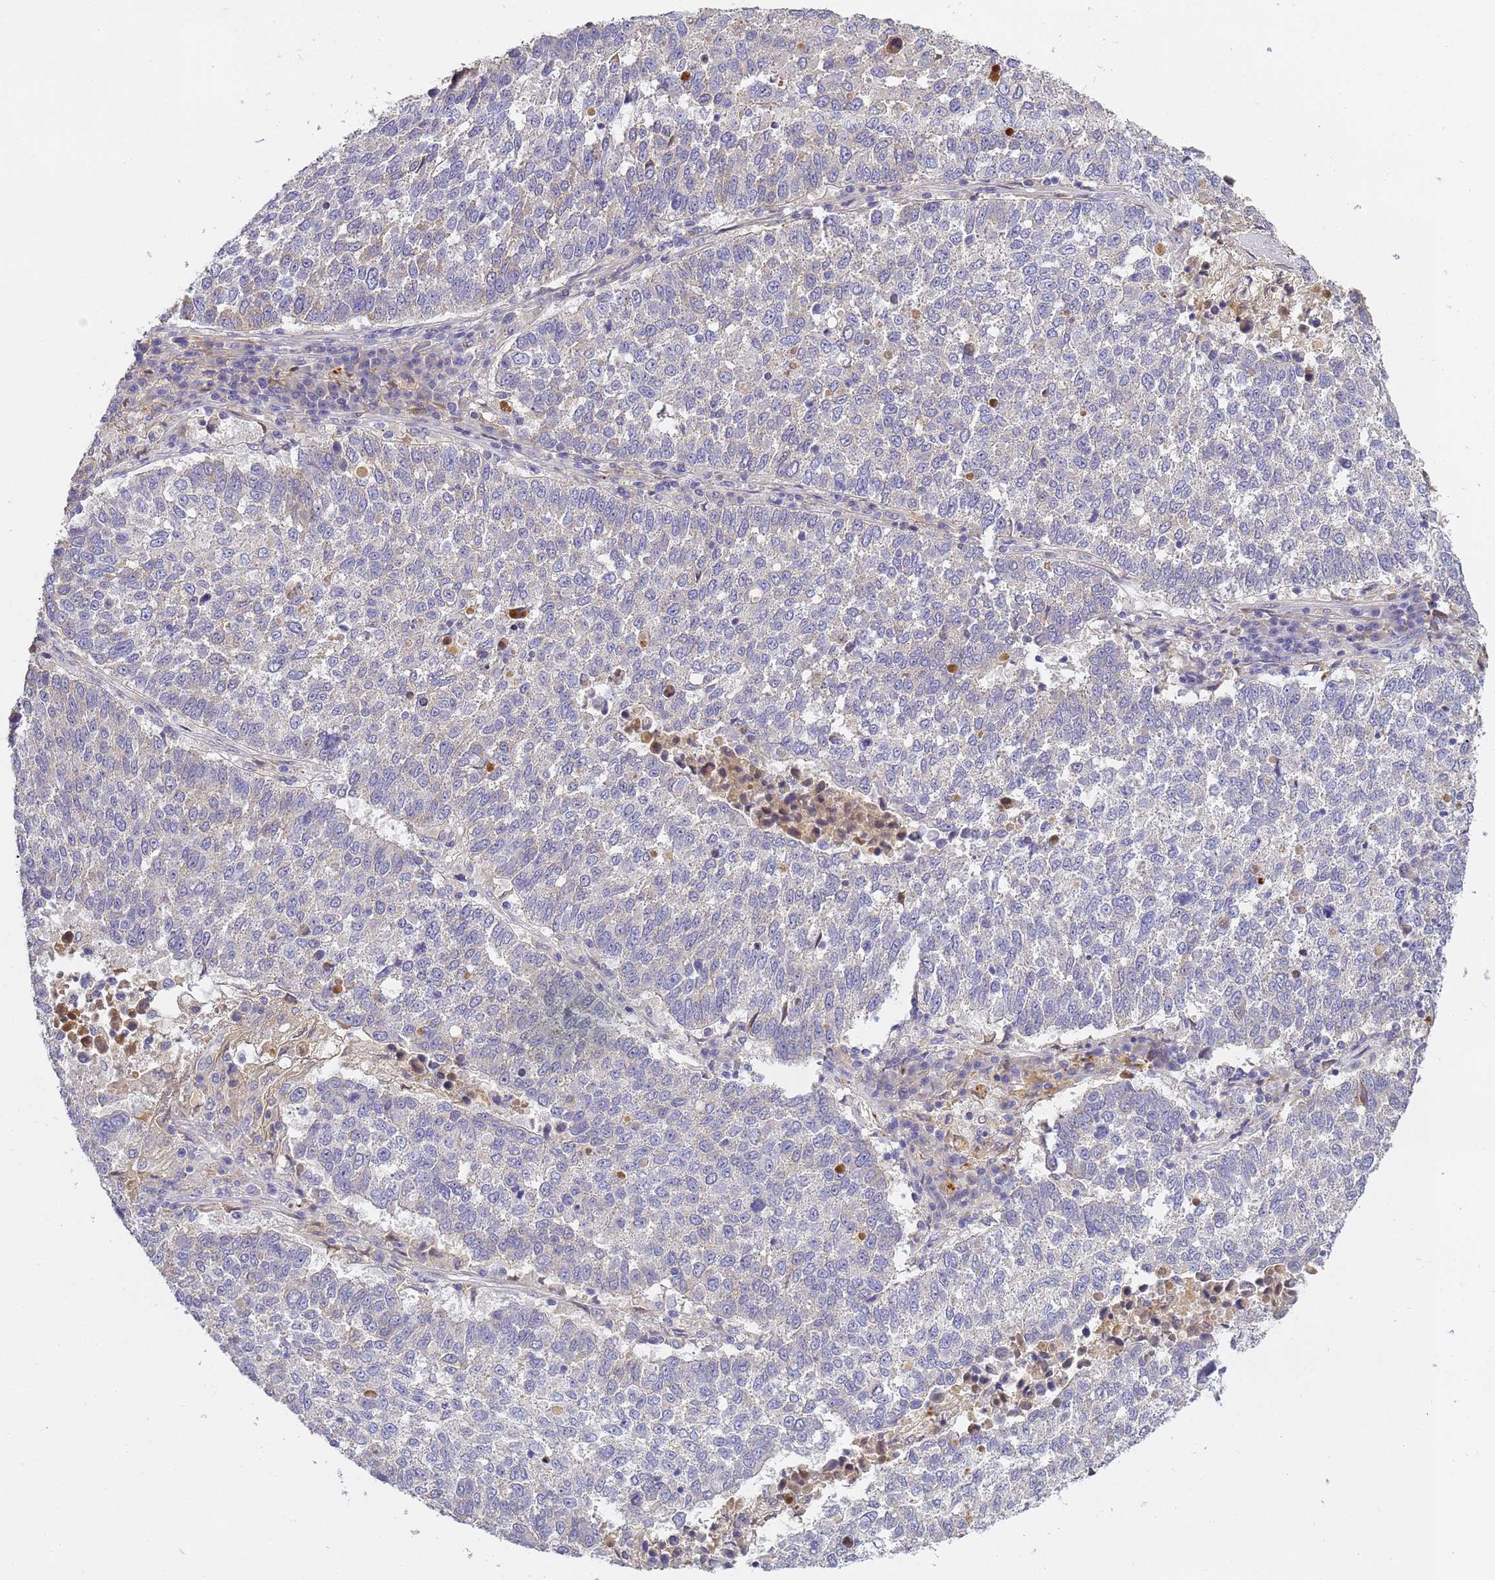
{"staining": {"intensity": "negative", "quantity": "none", "location": "none"}, "tissue": "lung cancer", "cell_type": "Tumor cells", "image_type": "cancer", "snomed": [{"axis": "morphology", "description": "Squamous cell carcinoma, NOS"}, {"axis": "topography", "description": "Lung"}], "caption": "Immunohistochemistry histopathology image of neoplastic tissue: squamous cell carcinoma (lung) stained with DAB (3,3'-diaminobenzidine) shows no significant protein staining in tumor cells.", "gene": "CFH", "patient": {"sex": "male", "age": 73}}